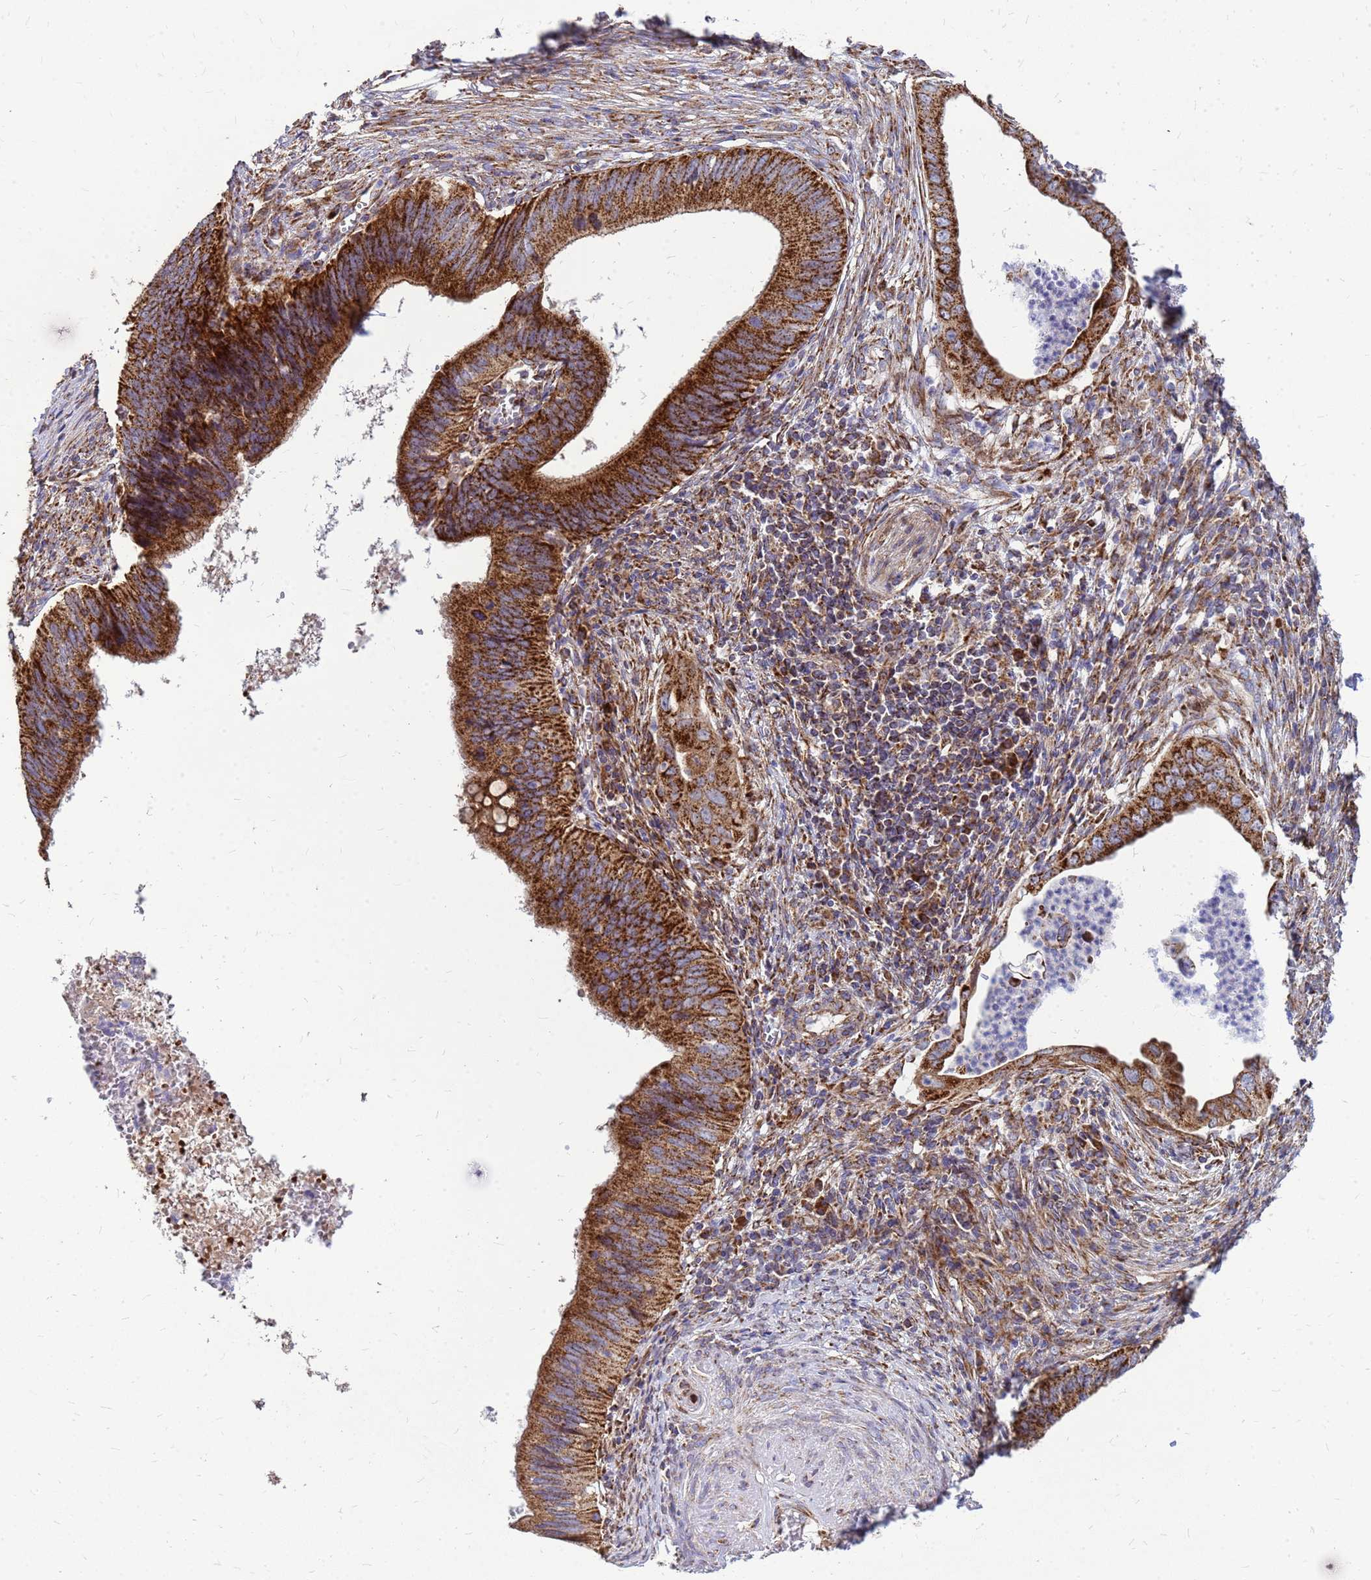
{"staining": {"intensity": "strong", "quantity": ">75%", "location": "cytoplasmic/membranous"}, "tissue": "cervical cancer", "cell_type": "Tumor cells", "image_type": "cancer", "snomed": [{"axis": "morphology", "description": "Adenocarcinoma, NOS"}, {"axis": "topography", "description": "Cervix"}], "caption": "Protein expression analysis of human adenocarcinoma (cervical) reveals strong cytoplasmic/membranous positivity in about >75% of tumor cells.", "gene": "FSTL4", "patient": {"sex": "female", "age": 42}}